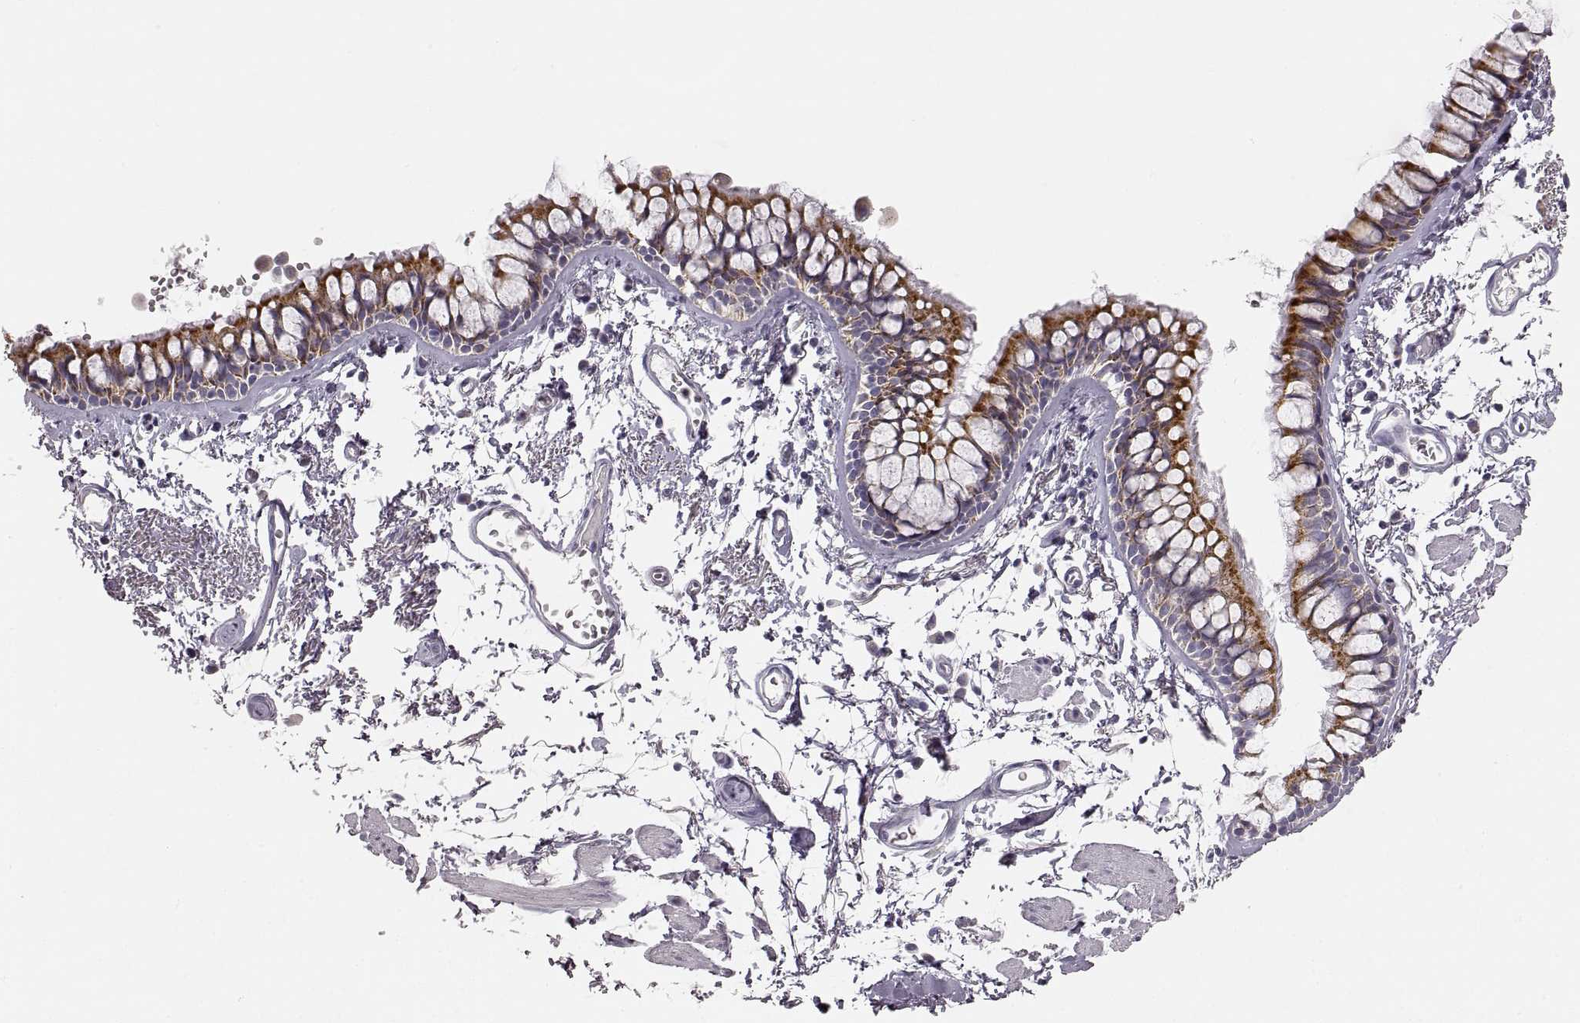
{"staining": {"intensity": "strong", "quantity": "25%-75%", "location": "cytoplasmic/membranous"}, "tissue": "bronchus", "cell_type": "Respiratory epithelial cells", "image_type": "normal", "snomed": [{"axis": "morphology", "description": "Normal tissue, NOS"}, {"axis": "topography", "description": "Cartilage tissue"}, {"axis": "topography", "description": "Bronchus"}], "caption": "Immunohistochemical staining of benign human bronchus shows 25%-75% levels of strong cytoplasmic/membranous protein positivity in approximately 25%-75% of respiratory epithelial cells. The staining was performed using DAB, with brown indicating positive protein expression. Nuclei are stained blue with hematoxylin.", "gene": "RDH13", "patient": {"sex": "female", "age": 79}}